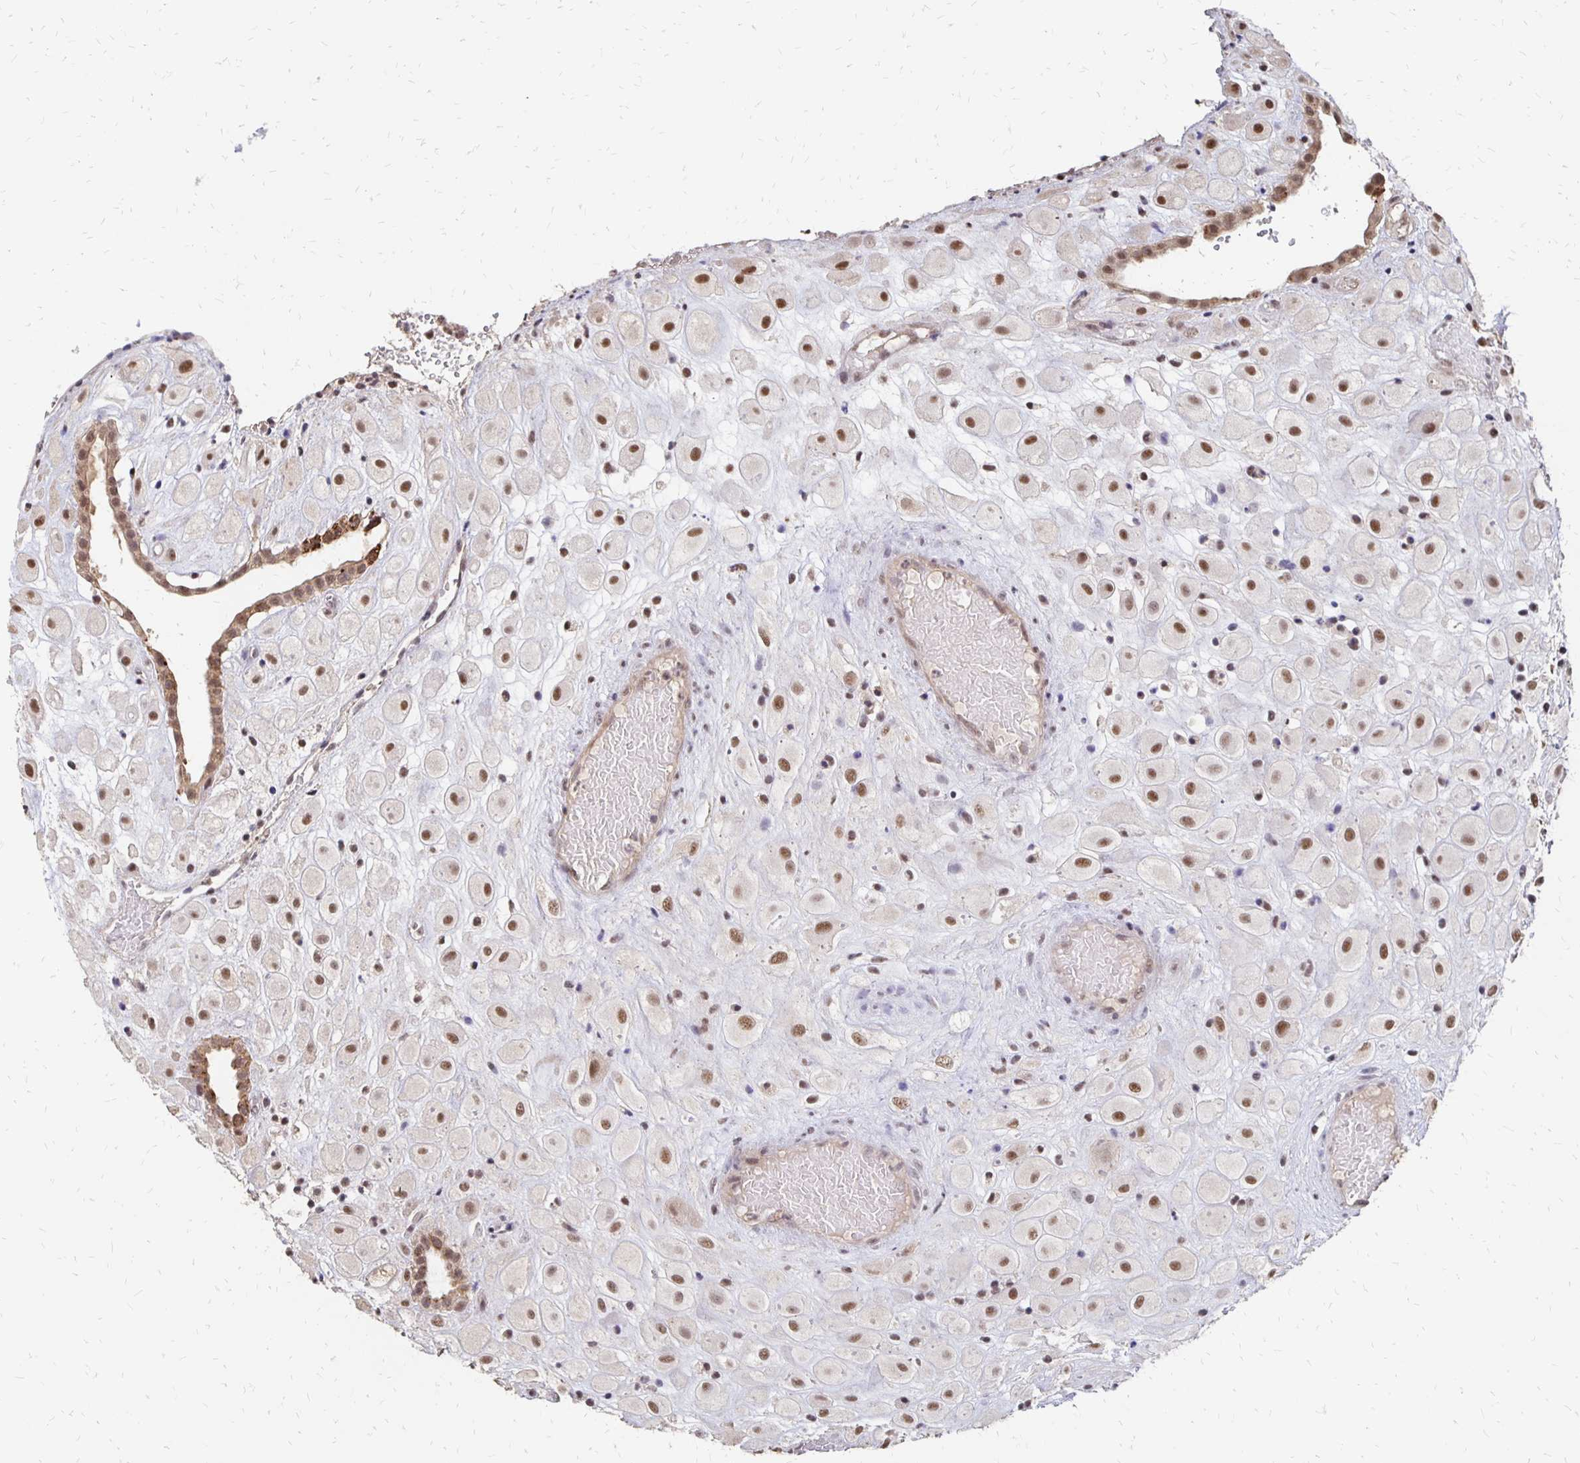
{"staining": {"intensity": "moderate", "quantity": ">75%", "location": "nuclear"}, "tissue": "placenta", "cell_type": "Decidual cells", "image_type": "normal", "snomed": [{"axis": "morphology", "description": "Normal tissue, NOS"}, {"axis": "topography", "description": "Placenta"}], "caption": "About >75% of decidual cells in benign human placenta exhibit moderate nuclear protein staining as visualized by brown immunohistochemical staining.", "gene": "CLASRP", "patient": {"sex": "female", "age": 24}}